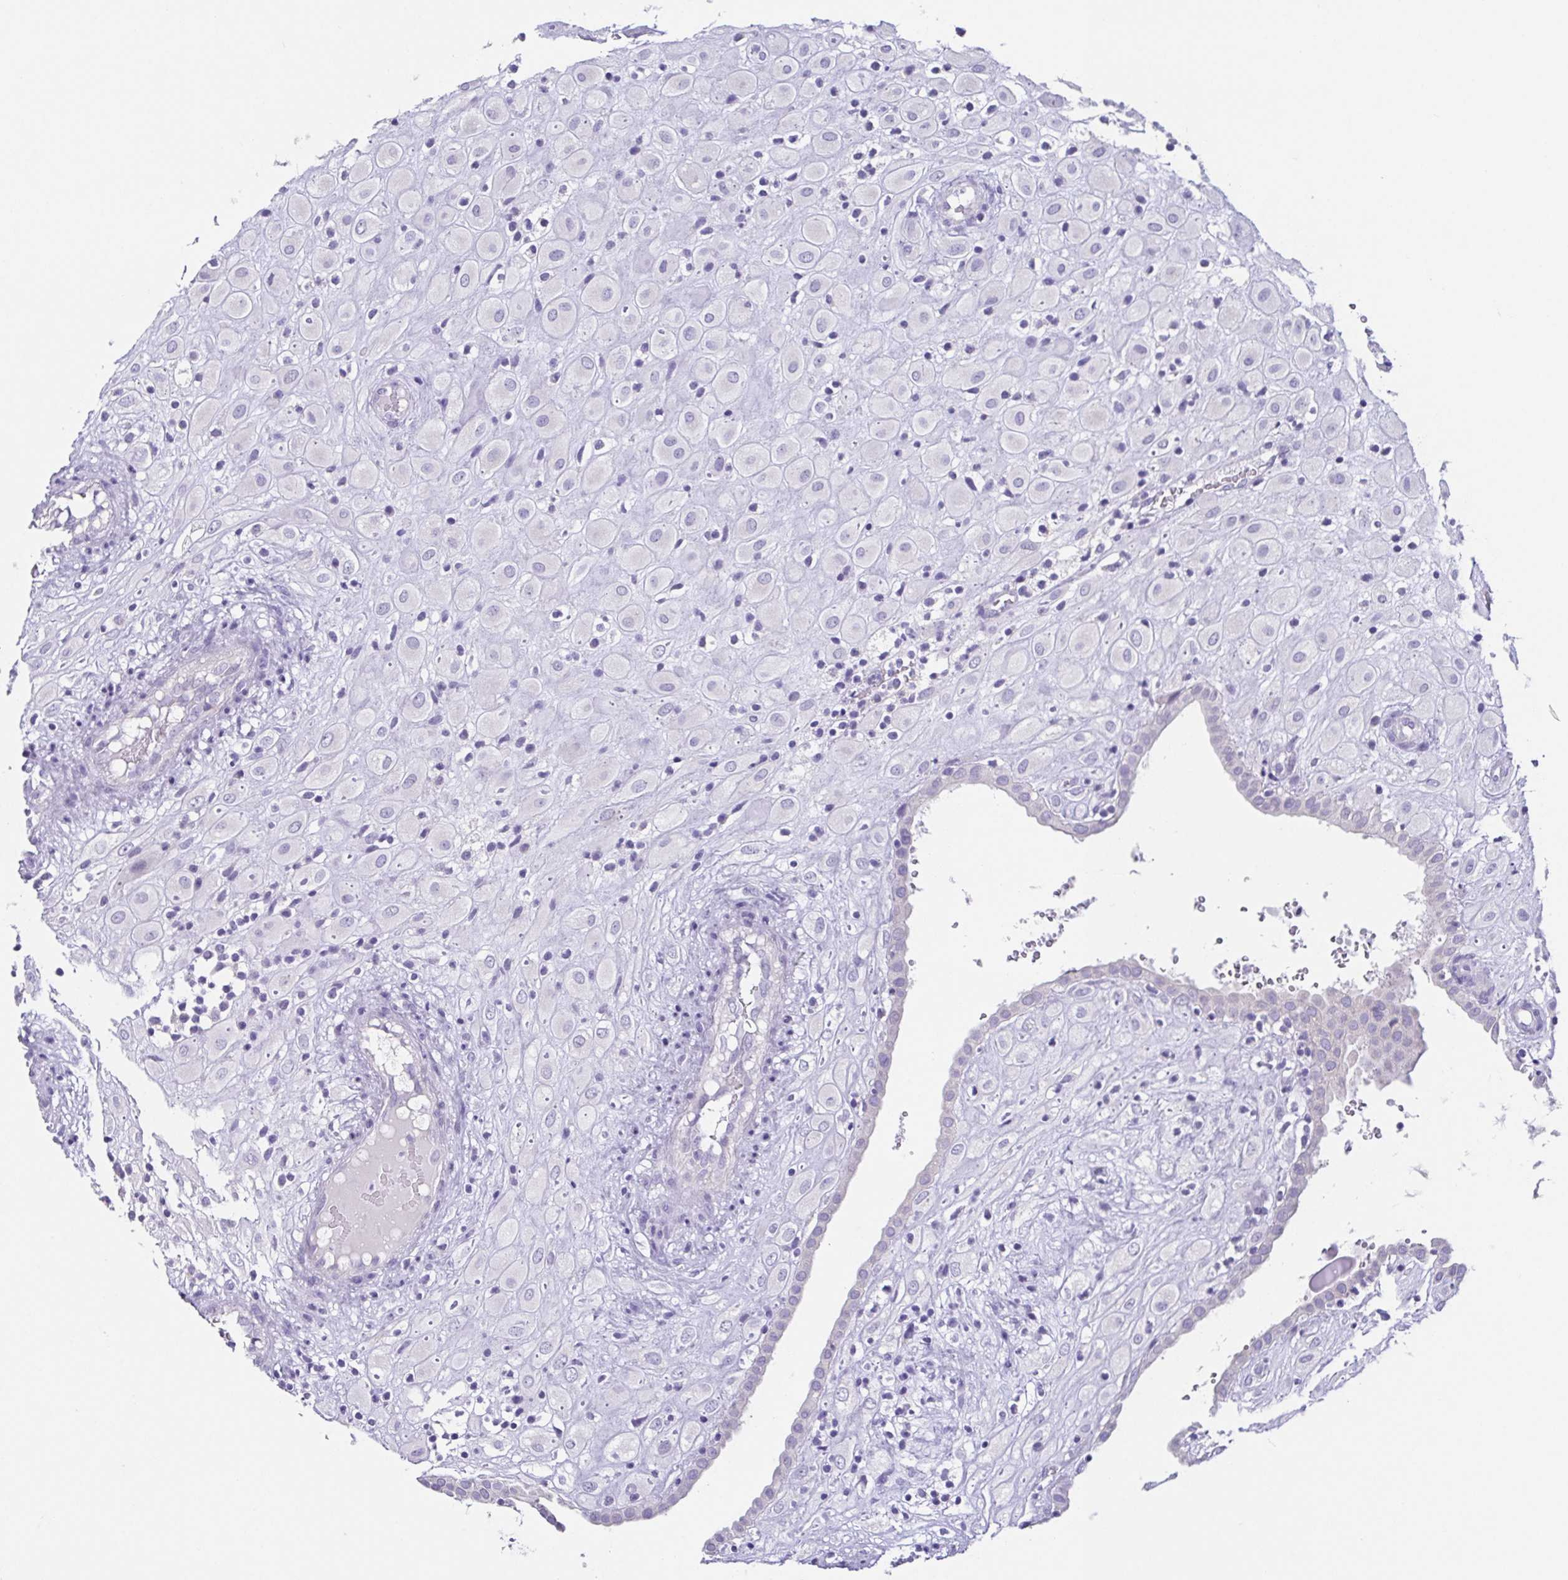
{"staining": {"intensity": "negative", "quantity": "none", "location": "none"}, "tissue": "placenta", "cell_type": "Decidual cells", "image_type": "normal", "snomed": [{"axis": "morphology", "description": "Normal tissue, NOS"}, {"axis": "topography", "description": "Placenta"}], "caption": "This is an immunohistochemistry (IHC) image of normal placenta. There is no positivity in decidual cells.", "gene": "RDH11", "patient": {"sex": "female", "age": 24}}